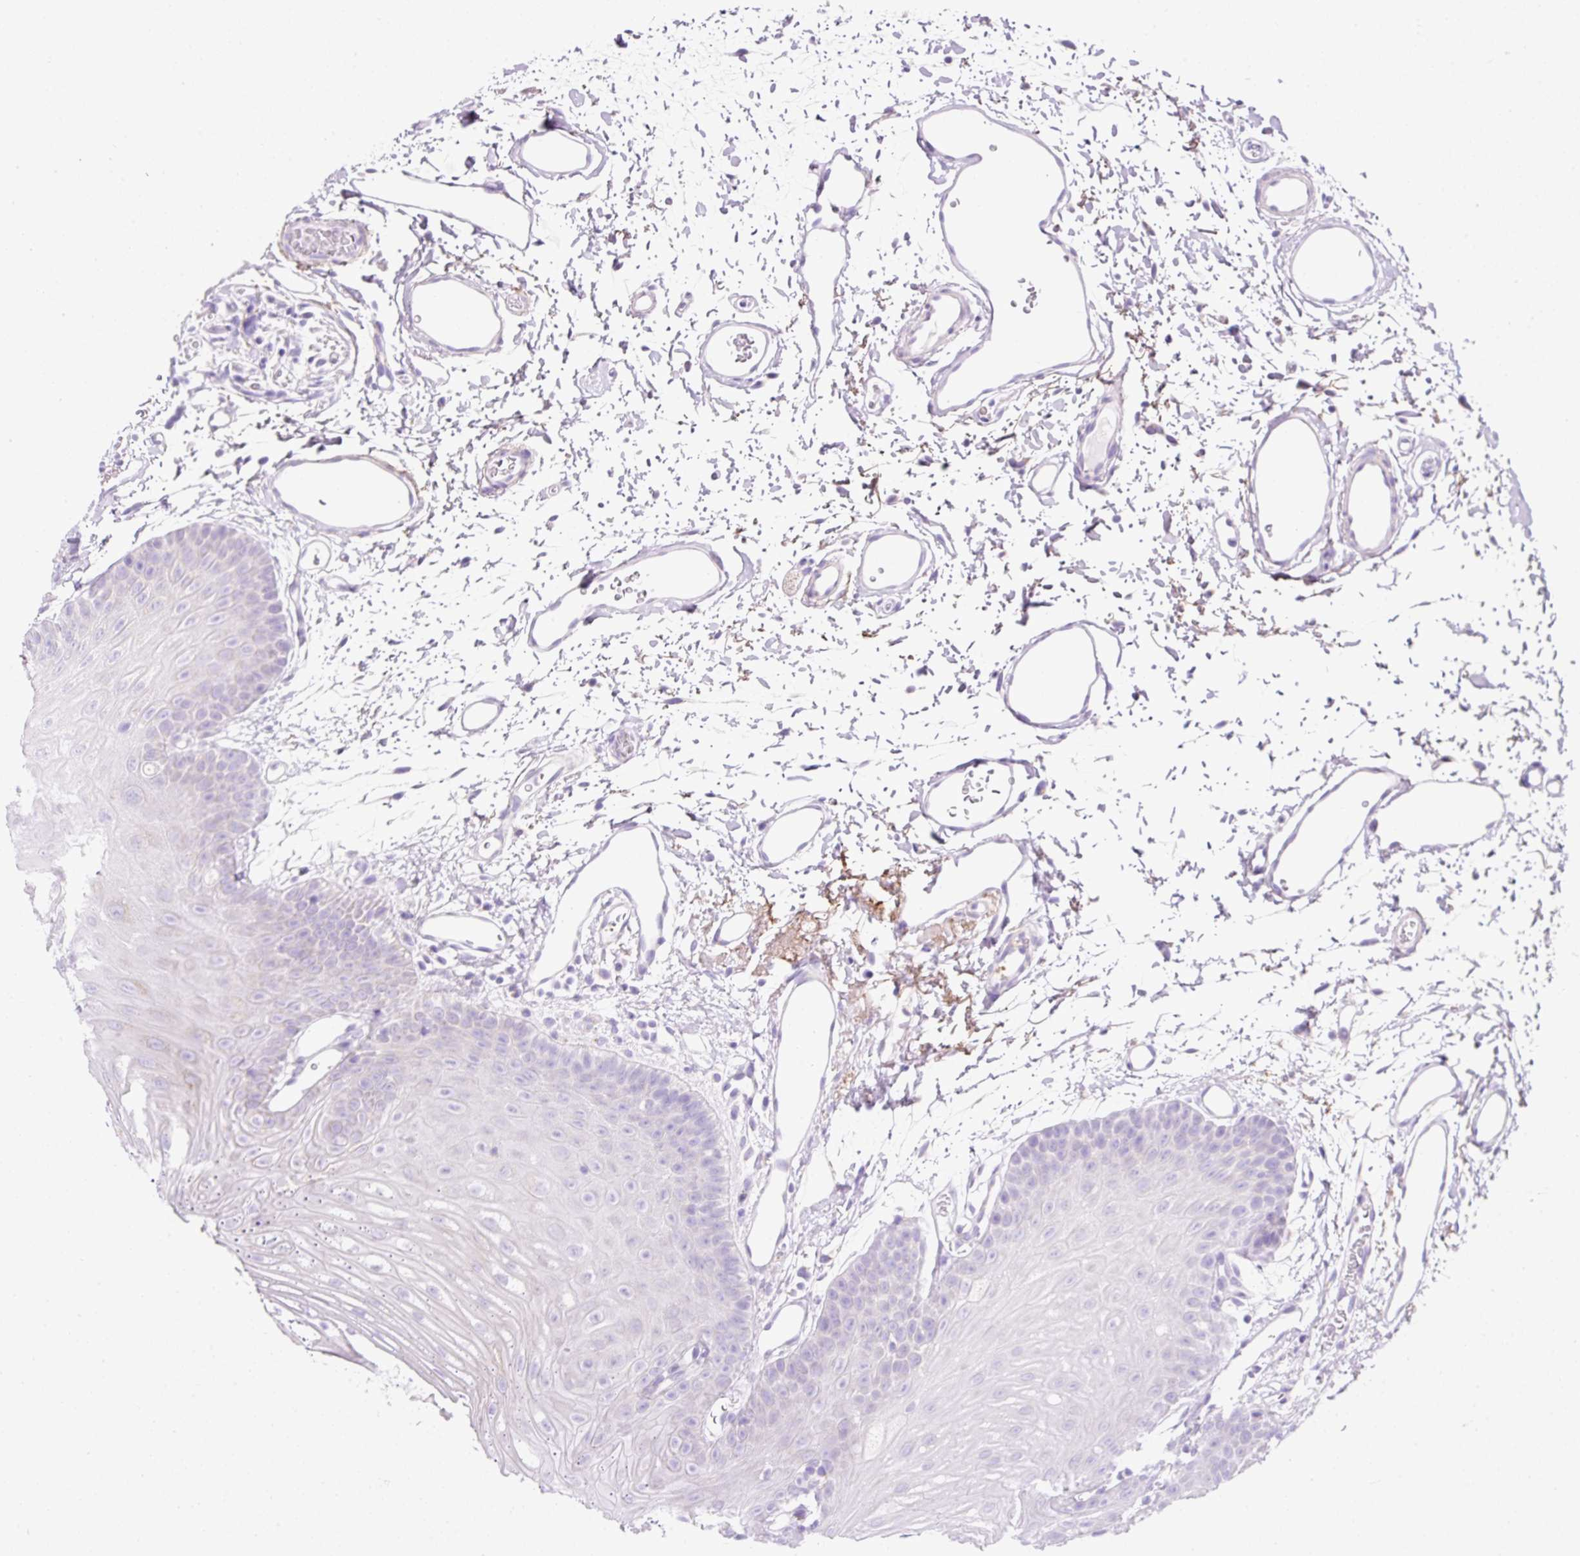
{"staining": {"intensity": "negative", "quantity": "none", "location": "none"}, "tissue": "oral mucosa", "cell_type": "Squamous epithelial cells", "image_type": "normal", "snomed": [{"axis": "morphology", "description": "Normal tissue, NOS"}, {"axis": "morphology", "description": "Squamous cell carcinoma, NOS"}, {"axis": "topography", "description": "Oral tissue"}, {"axis": "topography", "description": "Head-Neck"}], "caption": "IHC image of benign oral mucosa stained for a protein (brown), which shows no positivity in squamous epithelial cells. (Immunohistochemistry, brightfield microscopy, high magnification).", "gene": "PLPP2", "patient": {"sex": "female", "age": 81}}